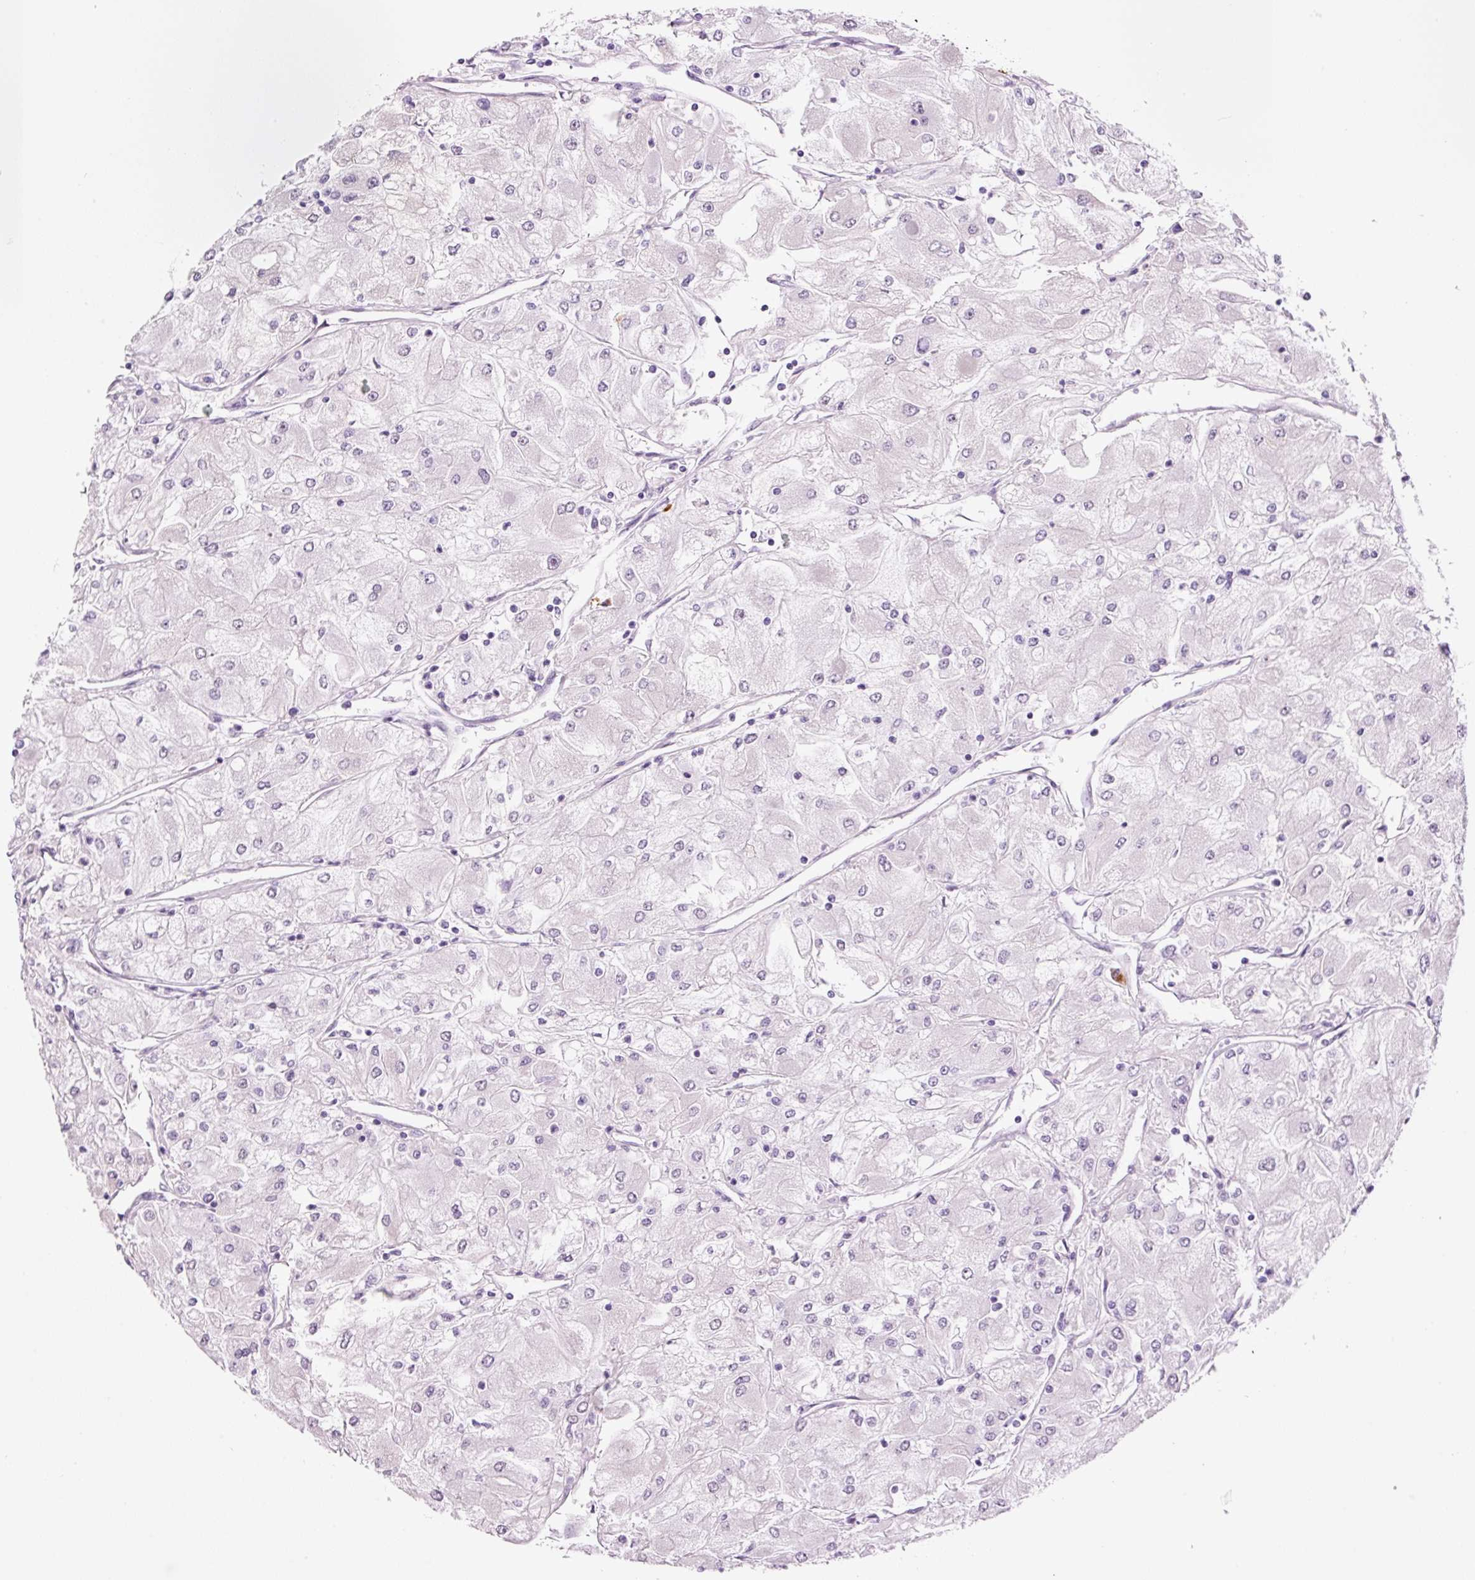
{"staining": {"intensity": "negative", "quantity": "none", "location": "none"}, "tissue": "renal cancer", "cell_type": "Tumor cells", "image_type": "cancer", "snomed": [{"axis": "morphology", "description": "Adenocarcinoma, NOS"}, {"axis": "topography", "description": "Kidney"}], "caption": "An immunohistochemistry histopathology image of renal cancer (adenocarcinoma) is shown. There is no staining in tumor cells of renal cancer (adenocarcinoma).", "gene": "KLF1", "patient": {"sex": "male", "age": 80}}